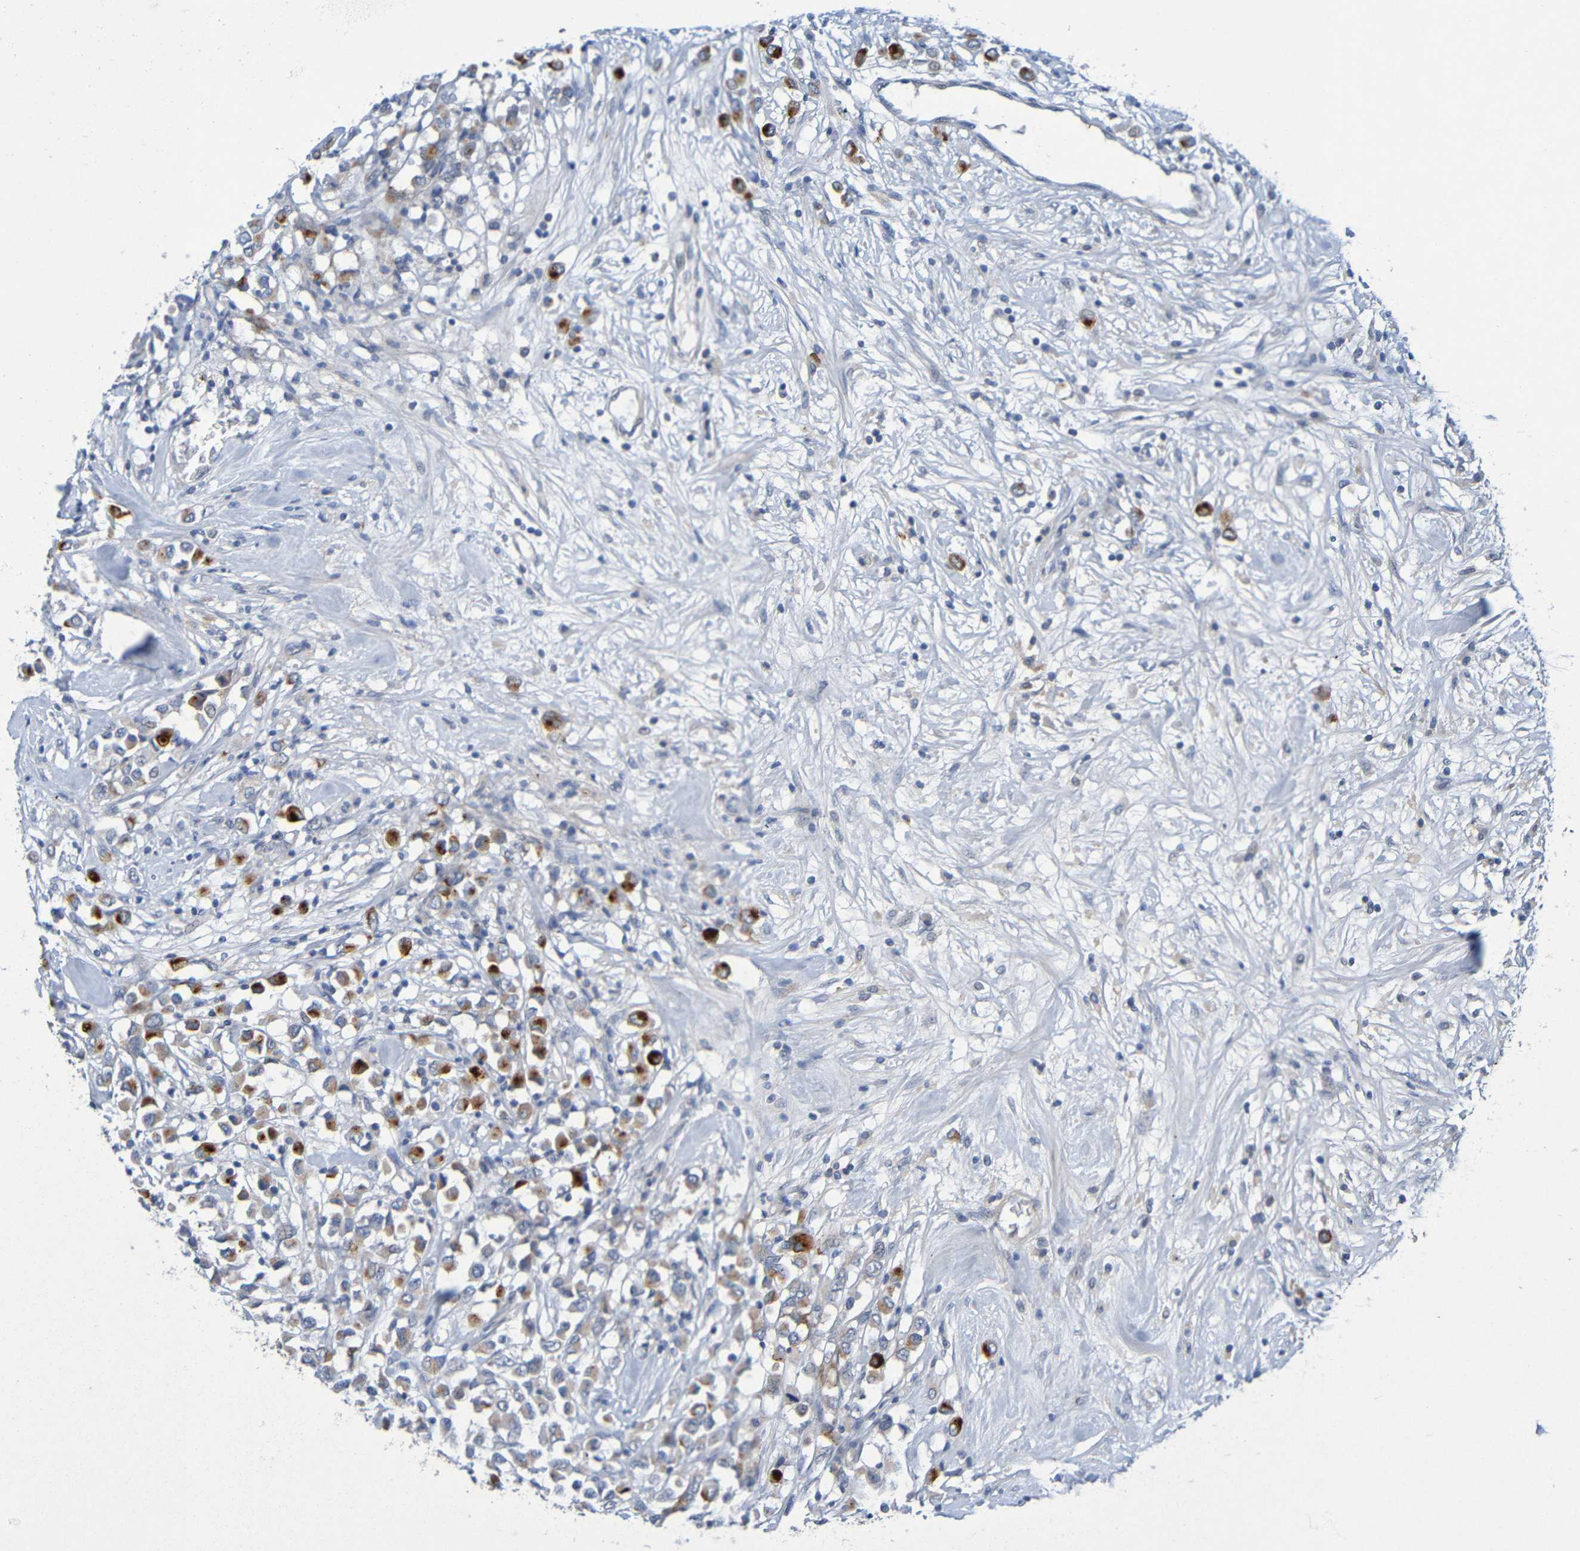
{"staining": {"intensity": "strong", "quantity": "25%-75%", "location": "cytoplasmic/membranous"}, "tissue": "breast cancer", "cell_type": "Tumor cells", "image_type": "cancer", "snomed": [{"axis": "morphology", "description": "Duct carcinoma"}, {"axis": "topography", "description": "Breast"}], "caption": "Immunohistochemistry (DAB) staining of human breast cancer (infiltrating ductal carcinoma) reveals strong cytoplasmic/membranous protein staining in approximately 25%-75% of tumor cells.", "gene": "IL10", "patient": {"sex": "female", "age": 61}}